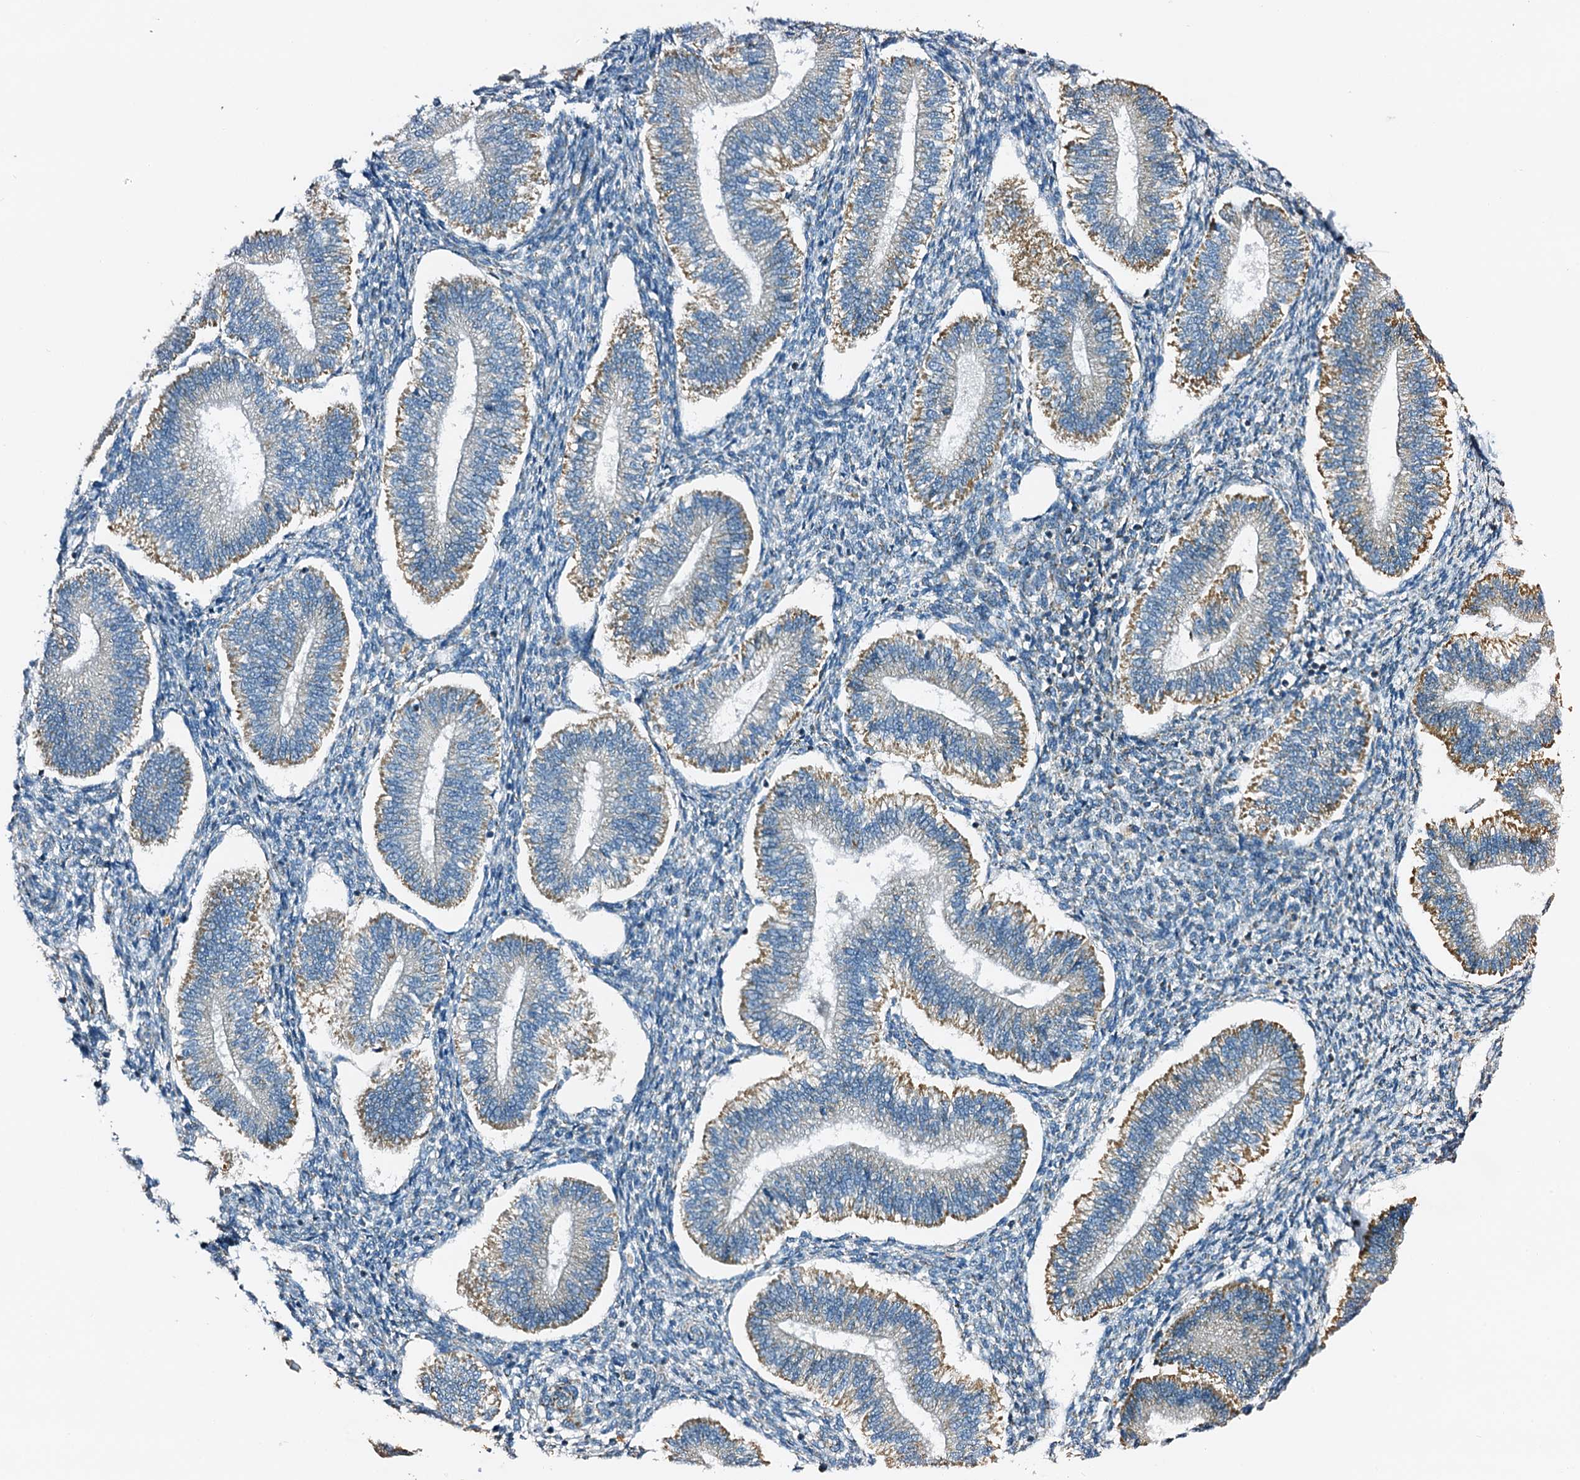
{"staining": {"intensity": "negative", "quantity": "none", "location": "none"}, "tissue": "endometrium", "cell_type": "Cells in endometrial stroma", "image_type": "normal", "snomed": [{"axis": "morphology", "description": "Normal tissue, NOS"}, {"axis": "topography", "description": "Endometrium"}], "caption": "The histopathology image displays no staining of cells in endometrial stroma in unremarkable endometrium. Nuclei are stained in blue.", "gene": "POC1A", "patient": {"sex": "female", "age": 25}}